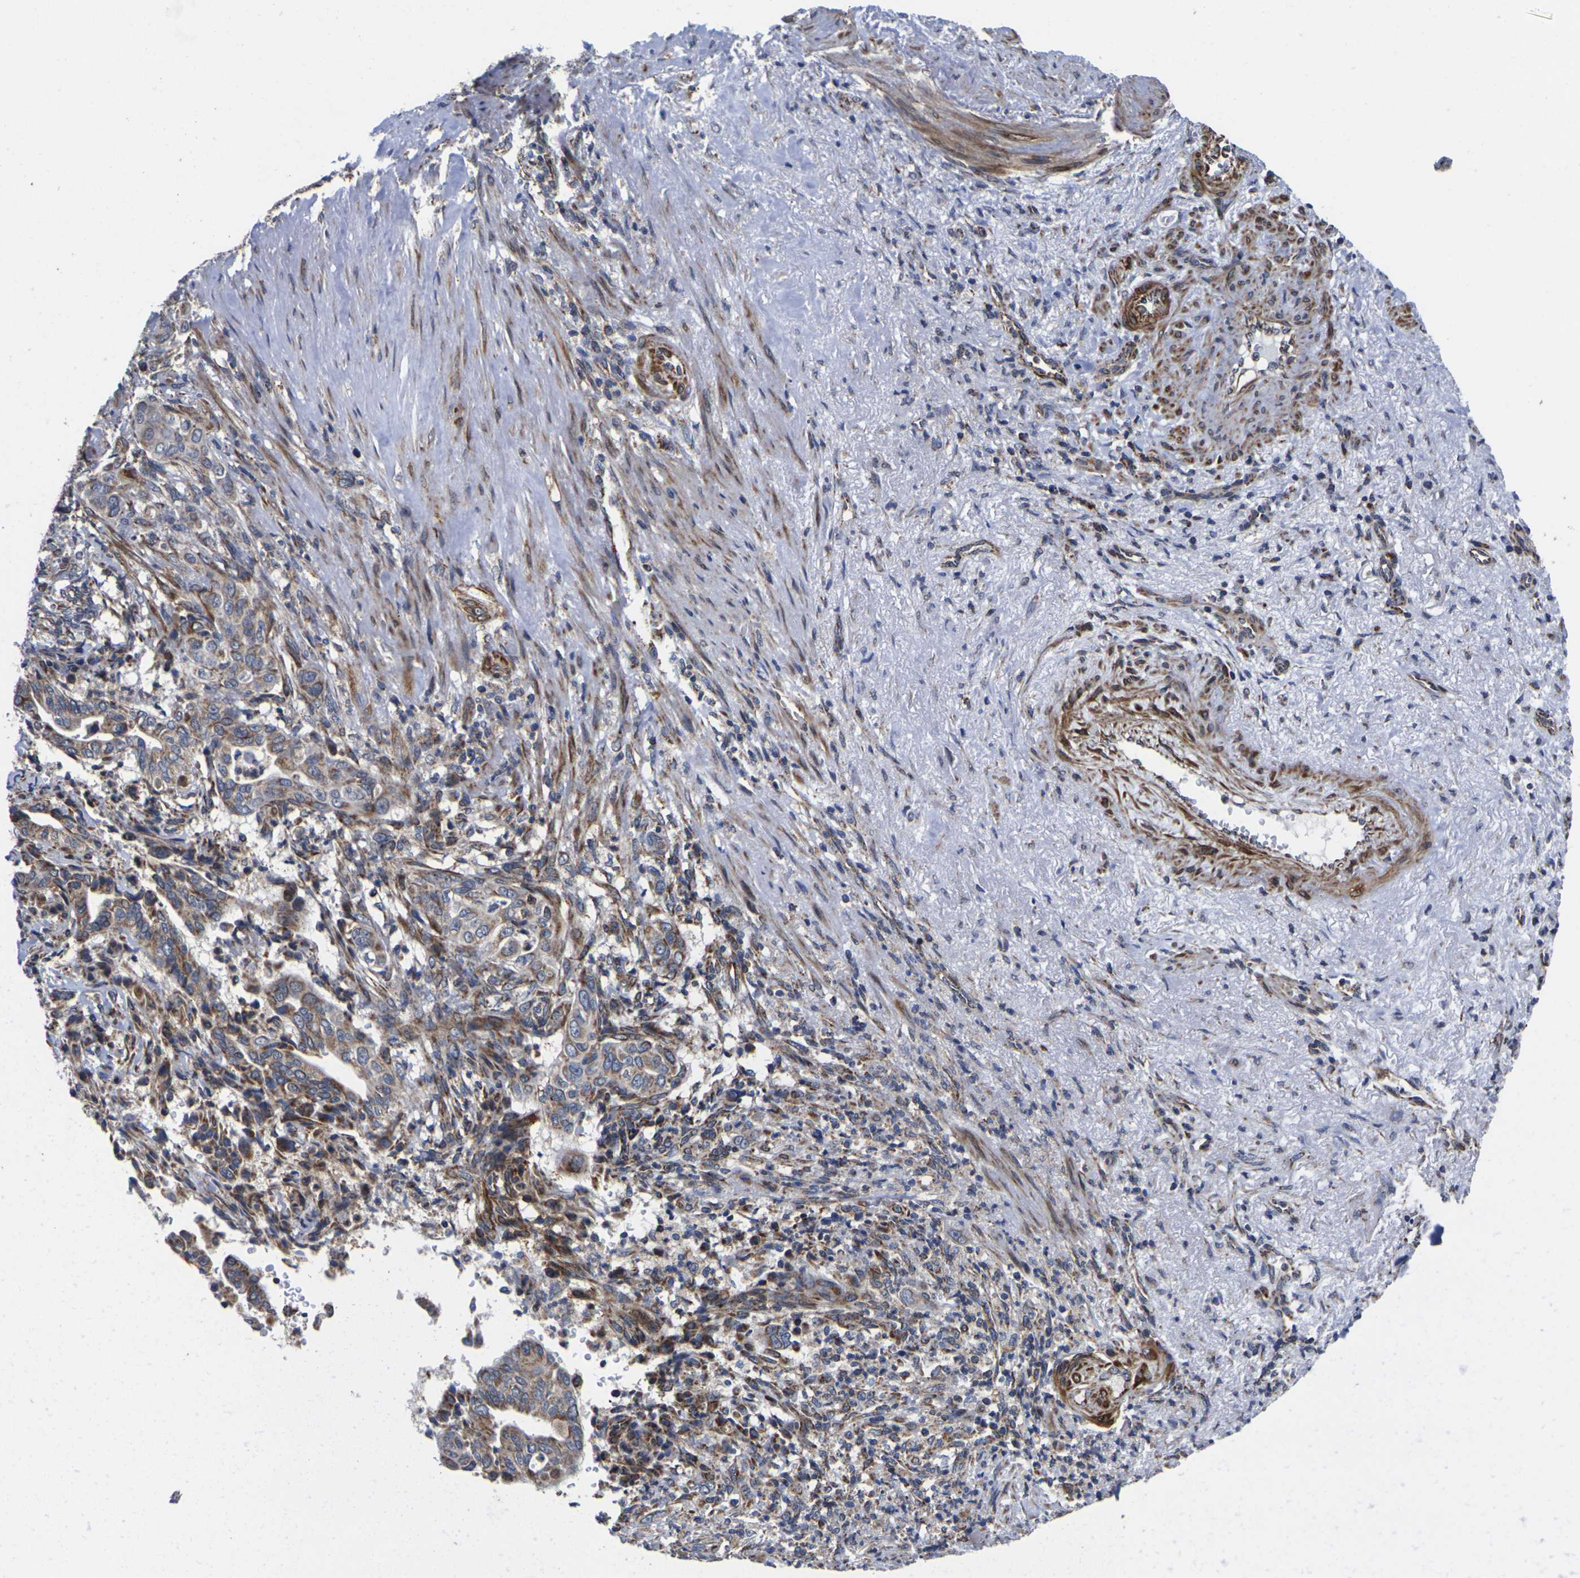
{"staining": {"intensity": "moderate", "quantity": "<25%", "location": "cytoplasmic/membranous"}, "tissue": "liver cancer", "cell_type": "Tumor cells", "image_type": "cancer", "snomed": [{"axis": "morphology", "description": "Cholangiocarcinoma"}, {"axis": "topography", "description": "Liver"}], "caption": "Immunohistochemistry photomicrograph of neoplastic tissue: human liver cancer (cholangiocarcinoma) stained using immunohistochemistry exhibits low levels of moderate protein expression localized specifically in the cytoplasmic/membranous of tumor cells, appearing as a cytoplasmic/membranous brown color.", "gene": "P2RY11", "patient": {"sex": "female", "age": 67}}